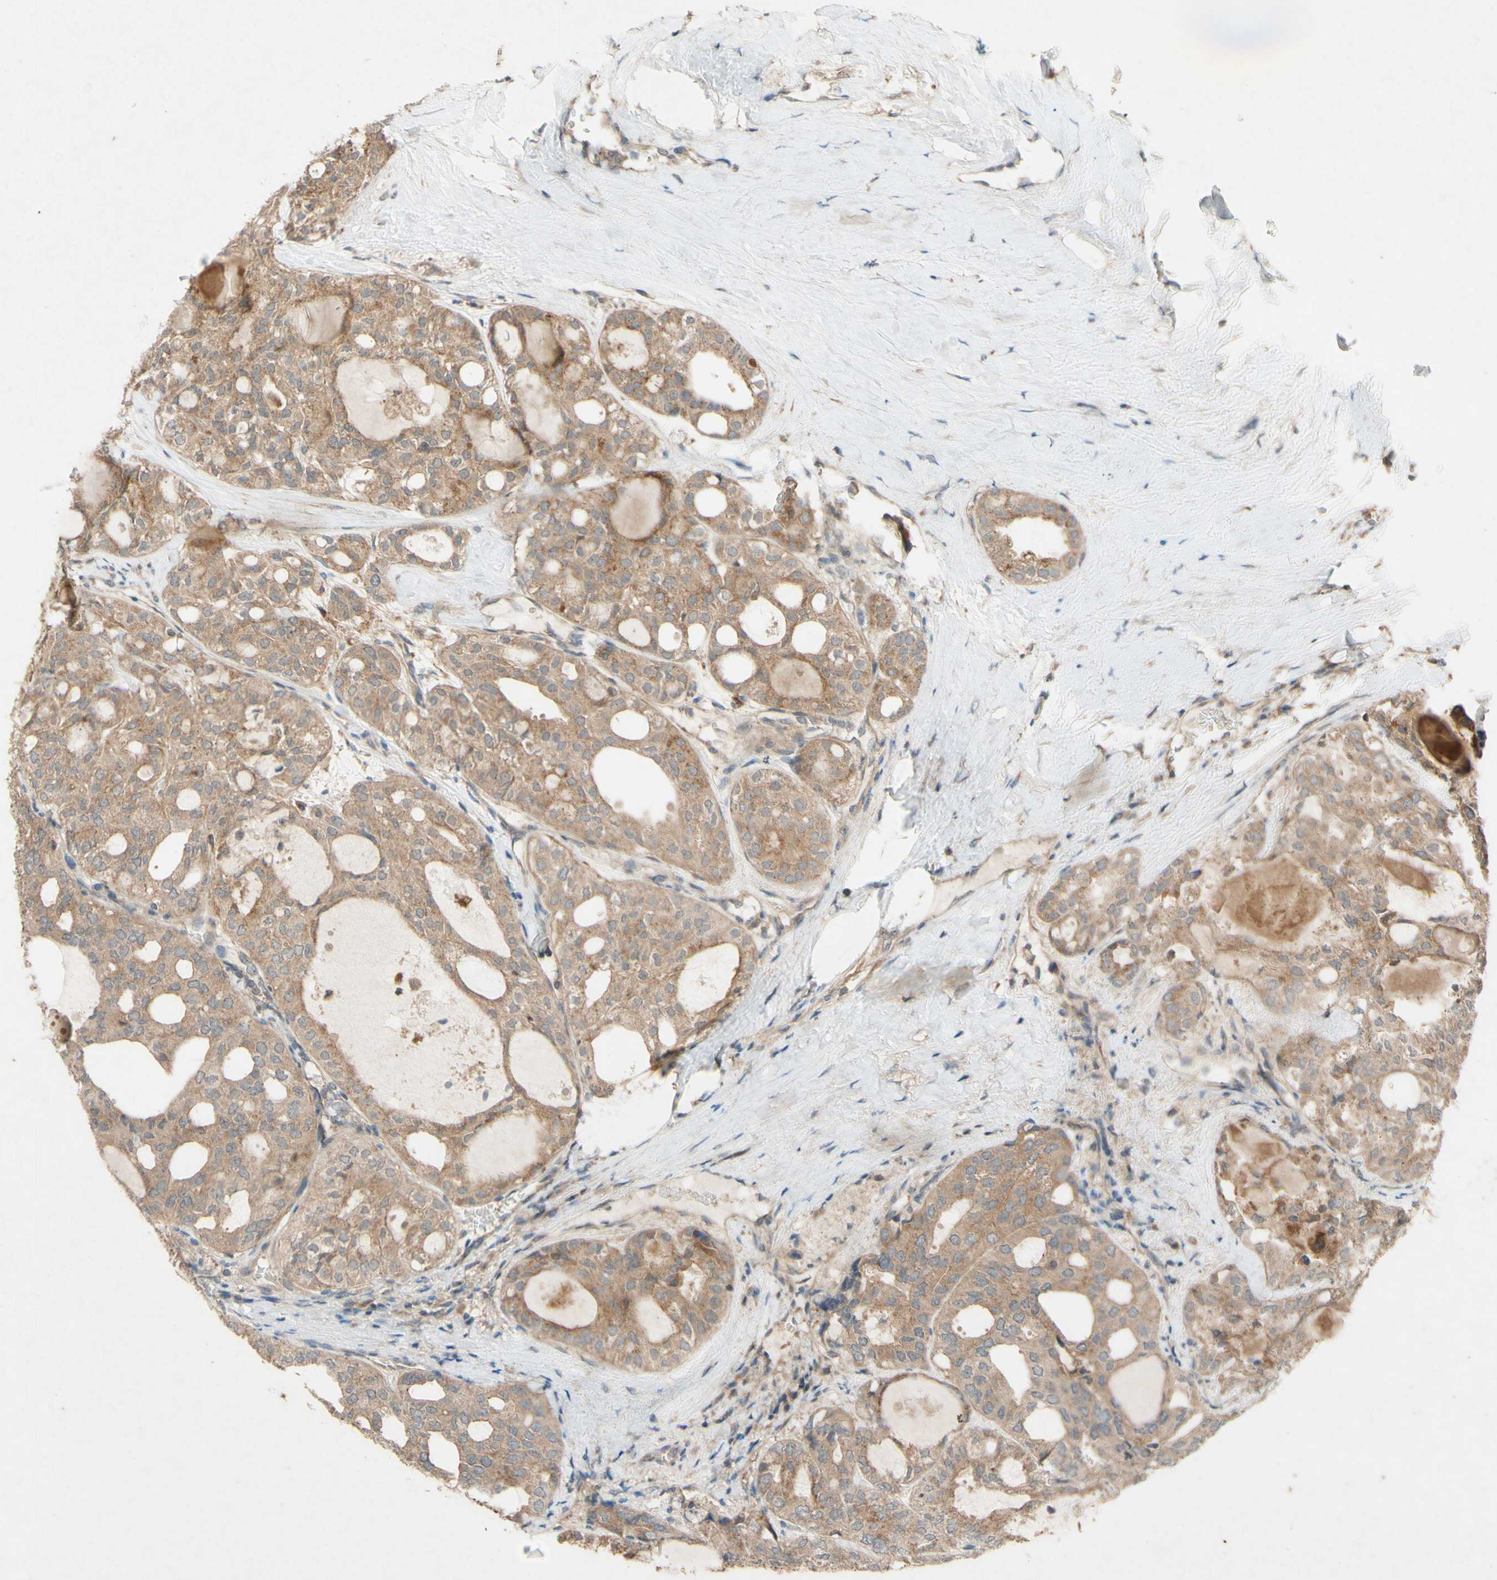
{"staining": {"intensity": "moderate", "quantity": ">75%", "location": "cytoplasmic/membranous"}, "tissue": "thyroid cancer", "cell_type": "Tumor cells", "image_type": "cancer", "snomed": [{"axis": "morphology", "description": "Follicular adenoma carcinoma, NOS"}, {"axis": "topography", "description": "Thyroid gland"}], "caption": "Immunohistochemical staining of human thyroid cancer (follicular adenoma carcinoma) demonstrates moderate cytoplasmic/membranous protein expression in about >75% of tumor cells. (Brightfield microscopy of DAB IHC at high magnification).", "gene": "ATP6V1F", "patient": {"sex": "male", "age": 75}}